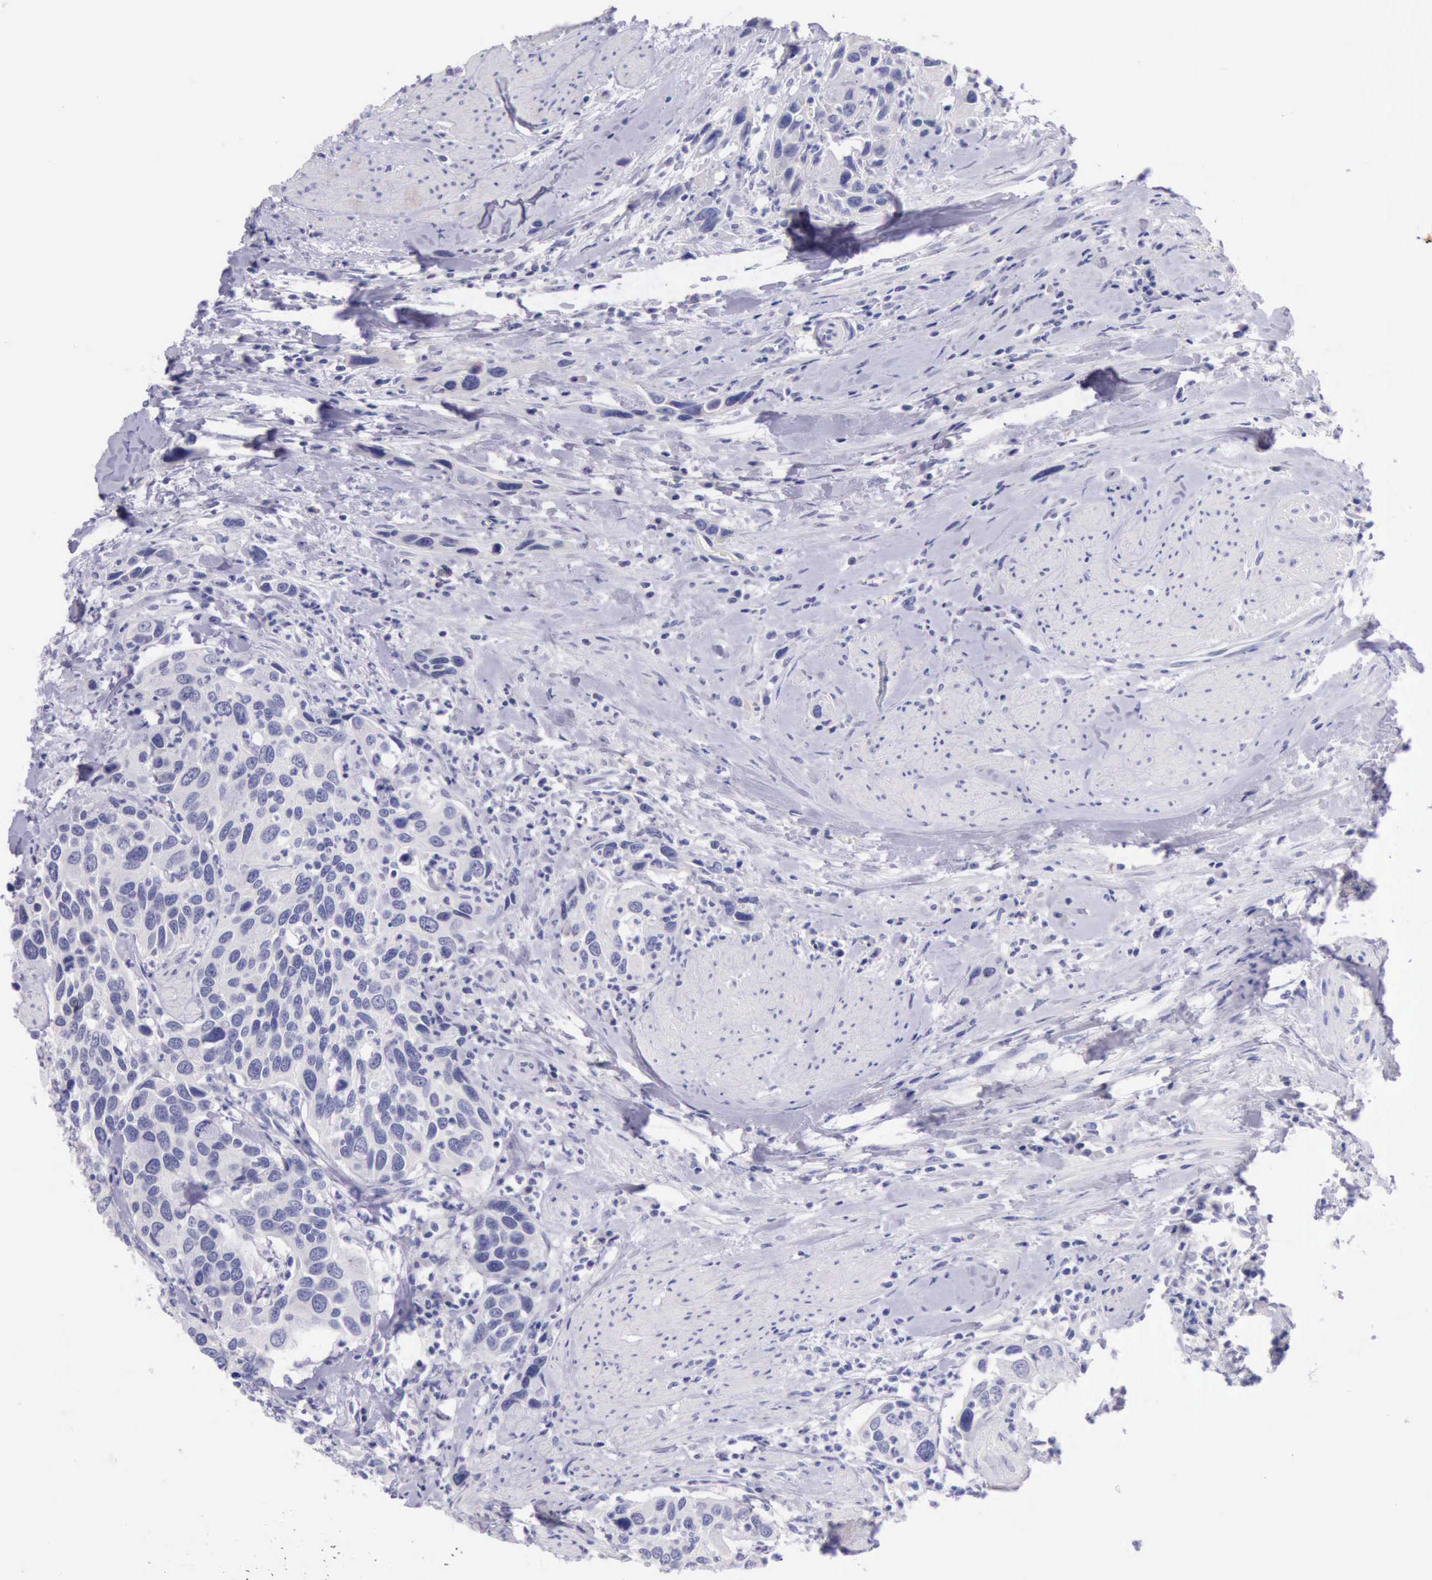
{"staining": {"intensity": "negative", "quantity": "none", "location": "none"}, "tissue": "urothelial cancer", "cell_type": "Tumor cells", "image_type": "cancer", "snomed": [{"axis": "morphology", "description": "Urothelial carcinoma, High grade"}, {"axis": "topography", "description": "Urinary bladder"}], "caption": "The histopathology image demonstrates no staining of tumor cells in high-grade urothelial carcinoma.", "gene": "LRFN5", "patient": {"sex": "male", "age": 66}}